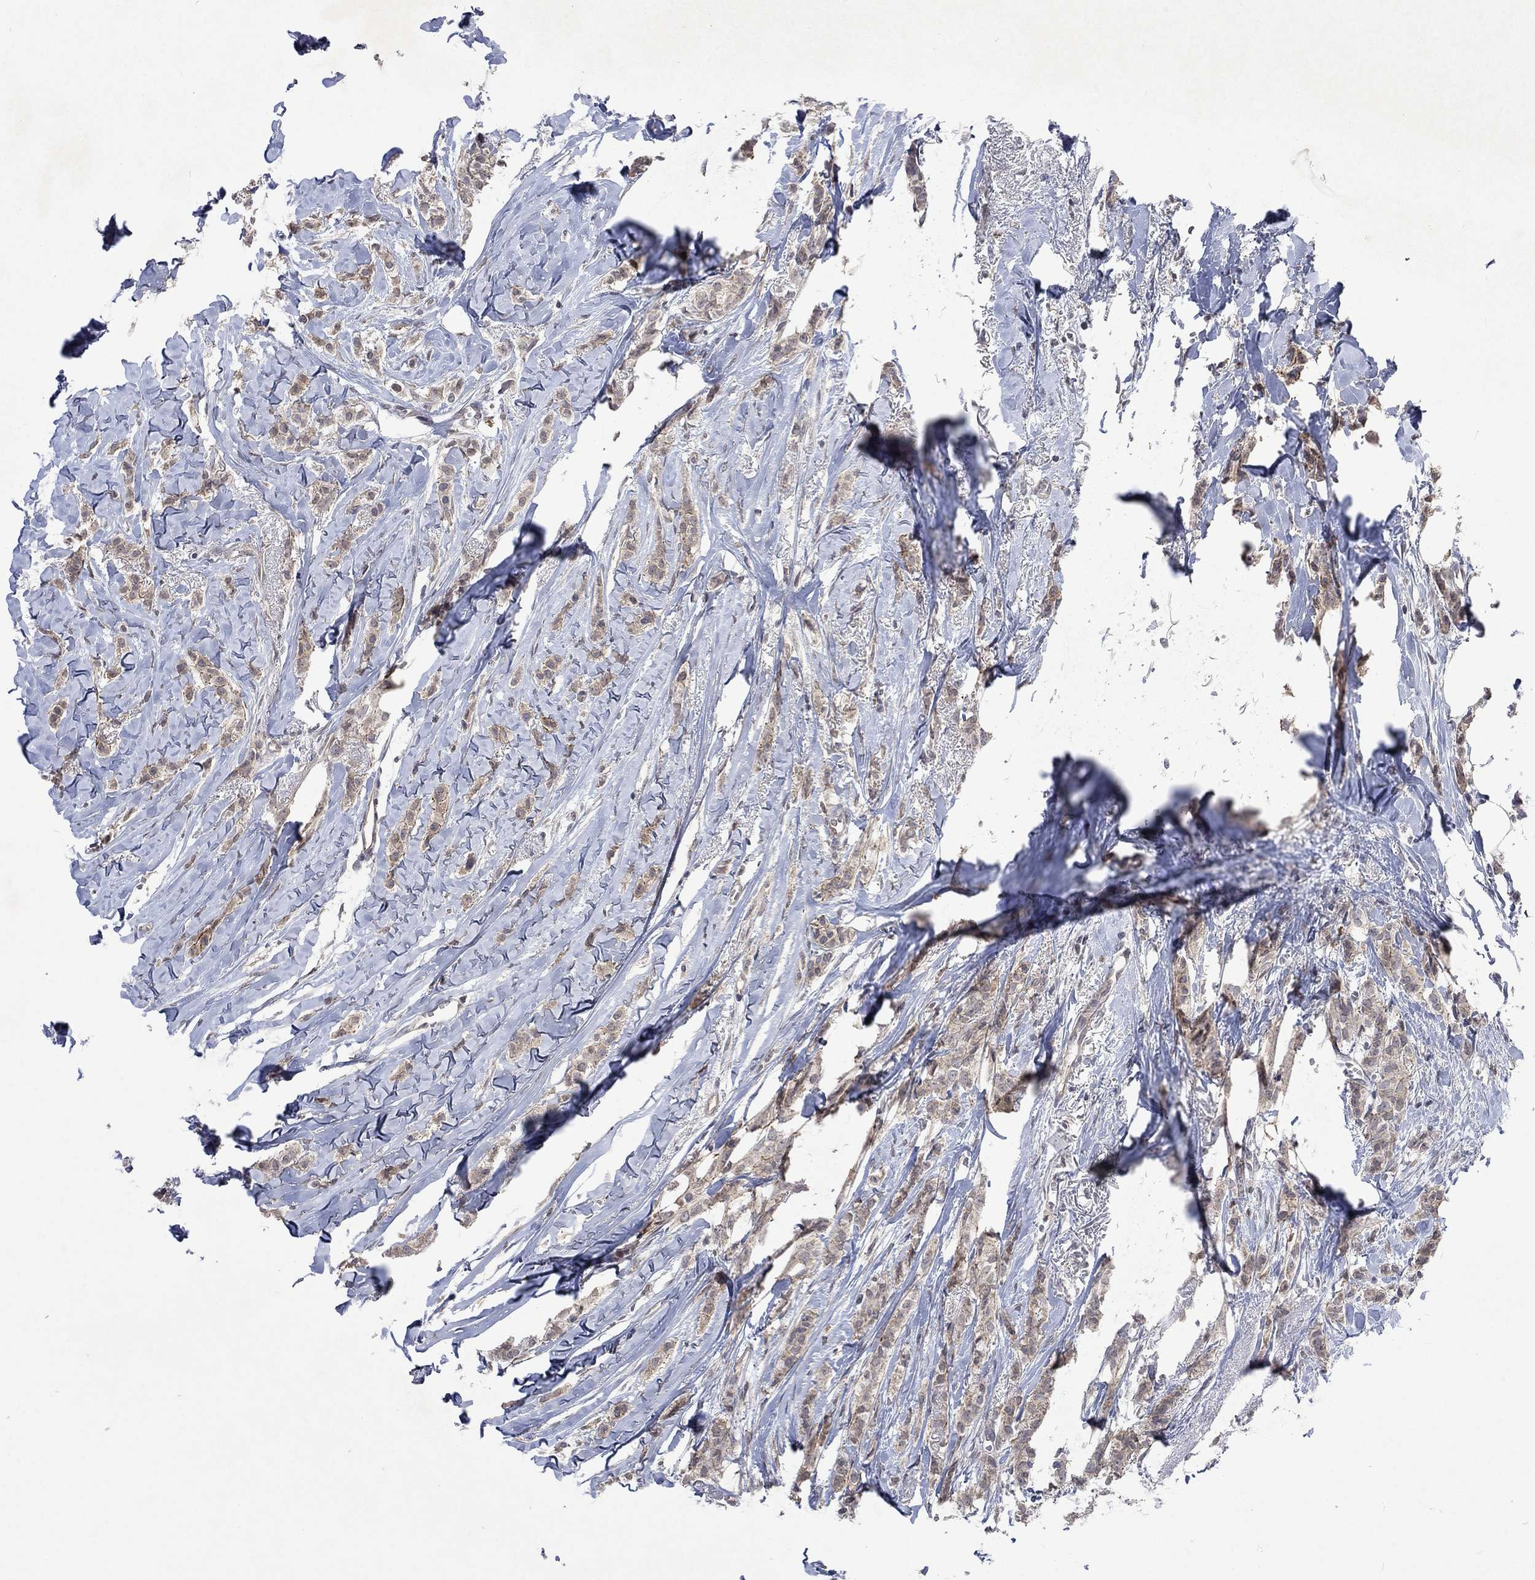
{"staining": {"intensity": "weak", "quantity": ">75%", "location": "cytoplasmic/membranous"}, "tissue": "breast cancer", "cell_type": "Tumor cells", "image_type": "cancer", "snomed": [{"axis": "morphology", "description": "Duct carcinoma"}, {"axis": "topography", "description": "Breast"}], "caption": "High-power microscopy captured an IHC histopathology image of breast cancer (invasive ductal carcinoma), revealing weak cytoplasmic/membranous expression in approximately >75% of tumor cells.", "gene": "PPP1R9A", "patient": {"sex": "female", "age": 85}}